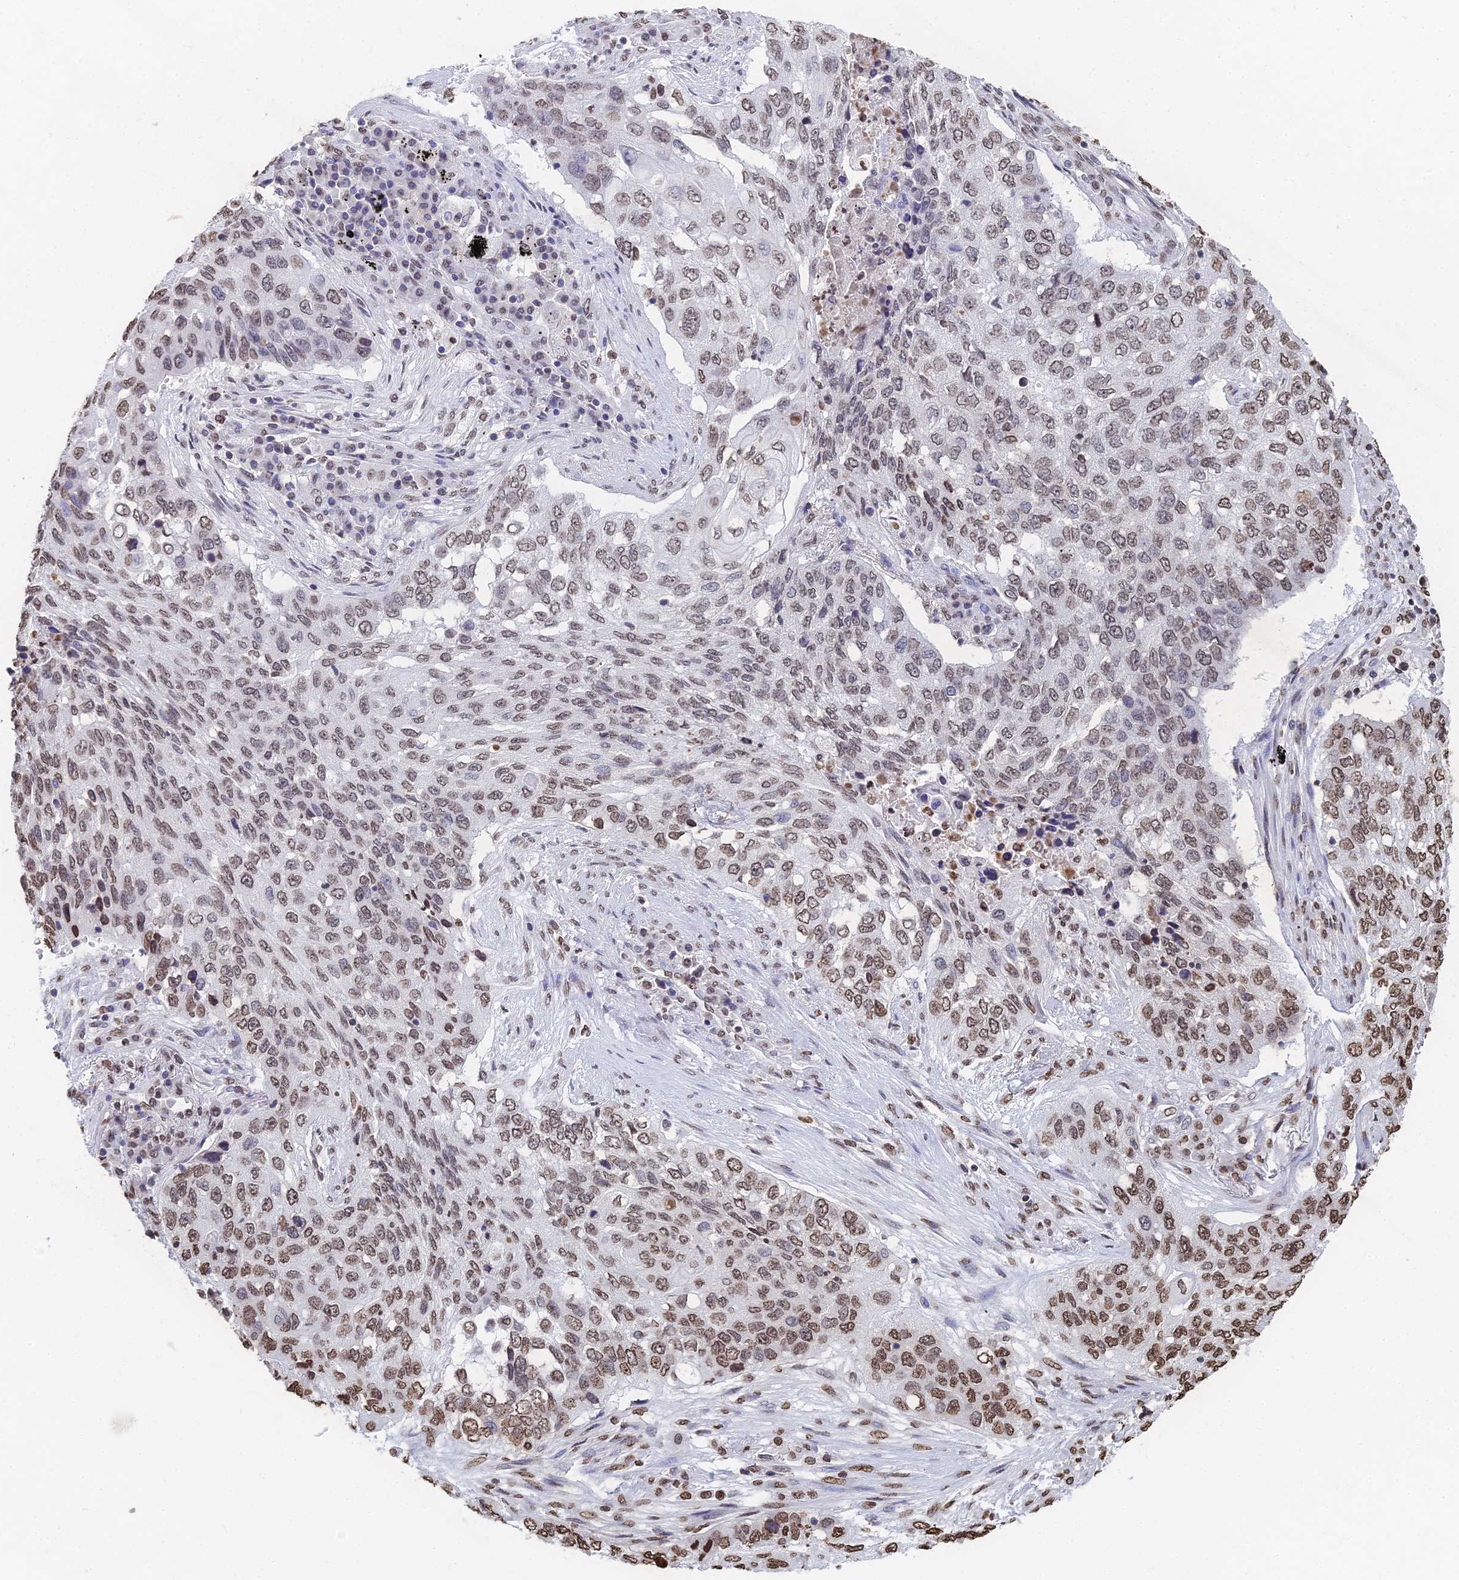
{"staining": {"intensity": "moderate", "quantity": "25%-75%", "location": "nuclear"}, "tissue": "lung cancer", "cell_type": "Tumor cells", "image_type": "cancer", "snomed": [{"axis": "morphology", "description": "Squamous cell carcinoma, NOS"}, {"axis": "topography", "description": "Lung"}], "caption": "Immunohistochemical staining of lung squamous cell carcinoma demonstrates medium levels of moderate nuclear positivity in approximately 25%-75% of tumor cells.", "gene": "GBP3", "patient": {"sex": "female", "age": 63}}